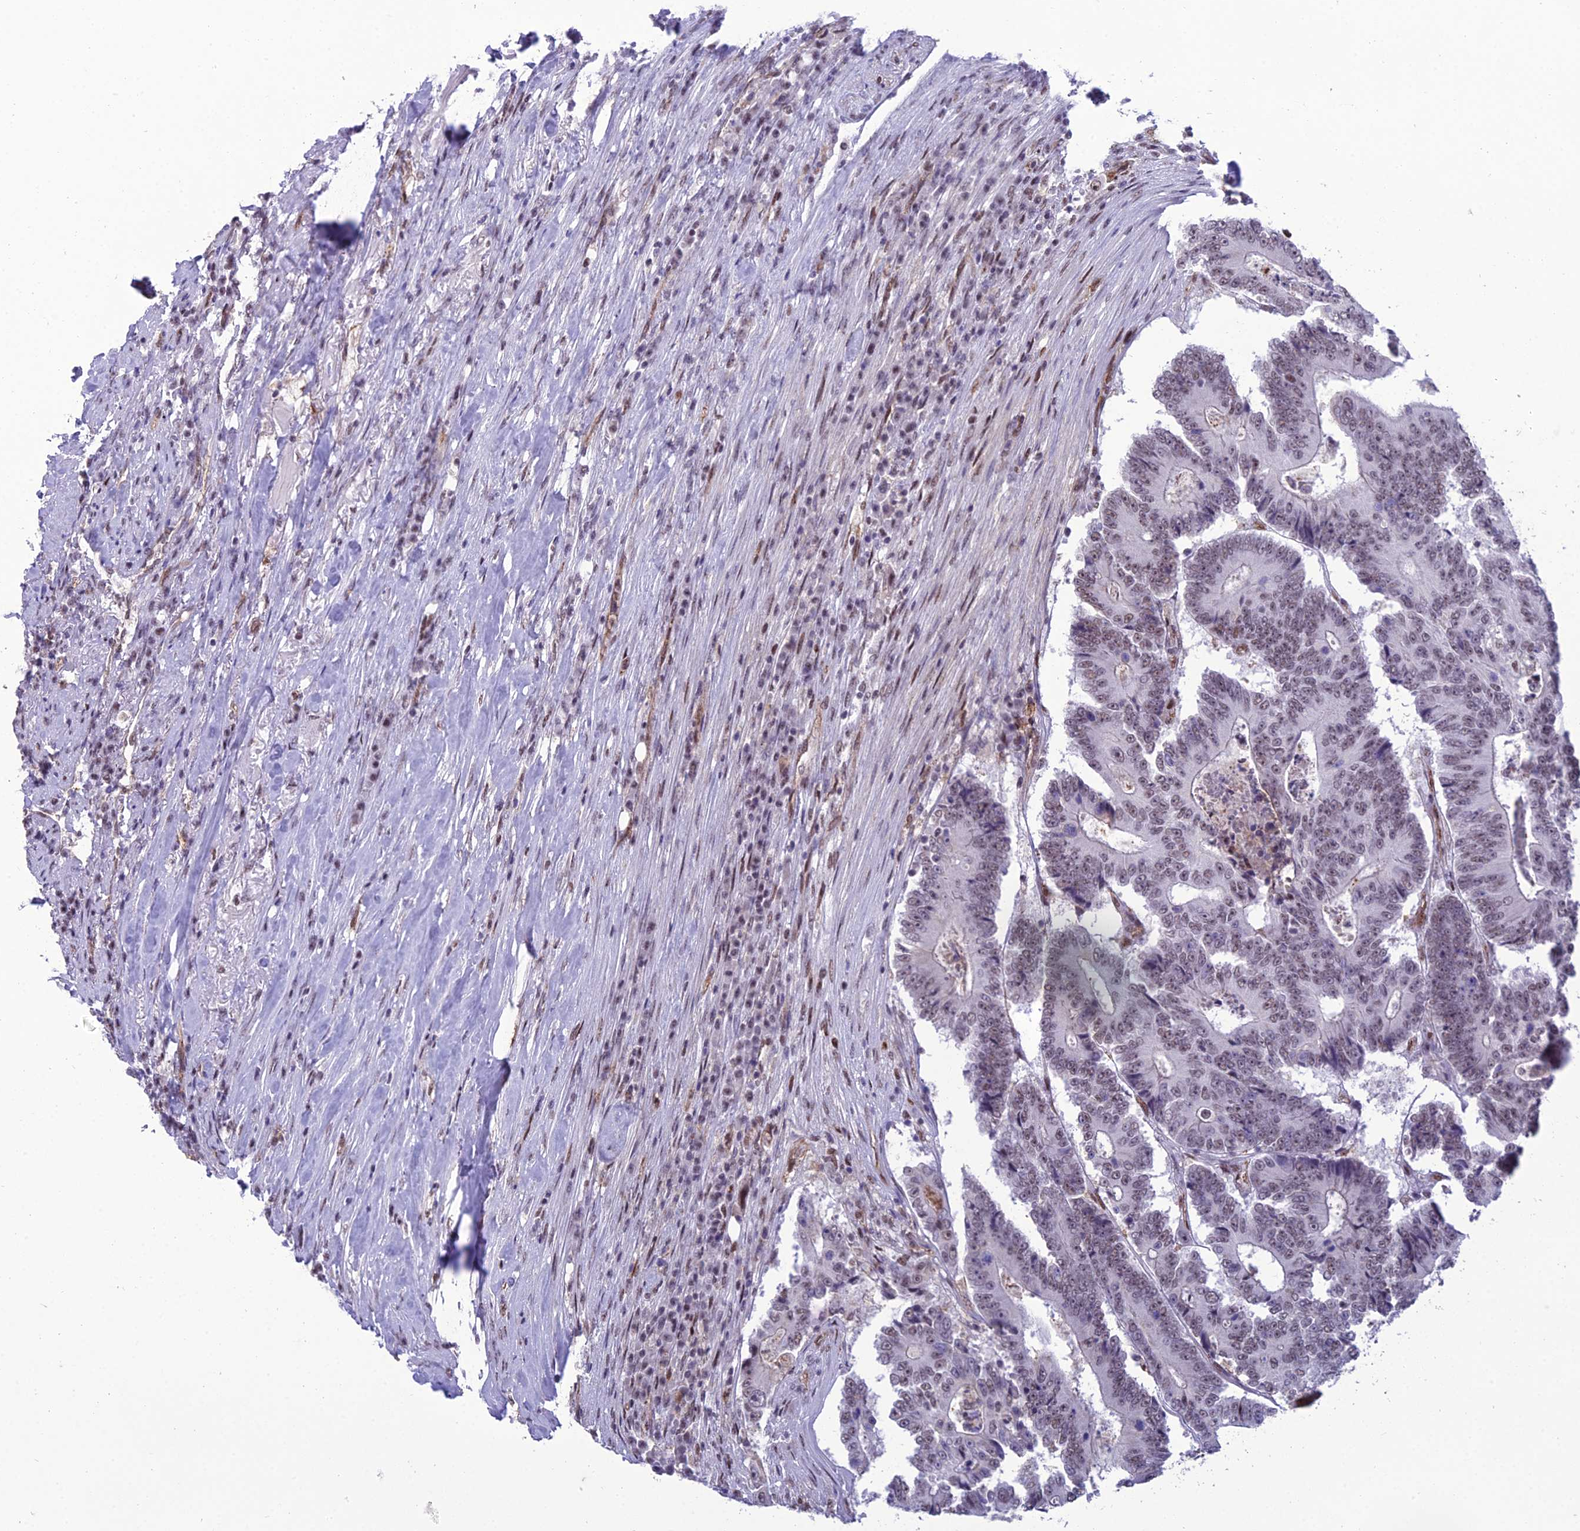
{"staining": {"intensity": "weak", "quantity": "<25%", "location": "nuclear"}, "tissue": "colorectal cancer", "cell_type": "Tumor cells", "image_type": "cancer", "snomed": [{"axis": "morphology", "description": "Adenocarcinoma, NOS"}, {"axis": "topography", "description": "Colon"}], "caption": "Tumor cells show no significant protein positivity in adenocarcinoma (colorectal).", "gene": "RANBP3", "patient": {"sex": "male", "age": 83}}